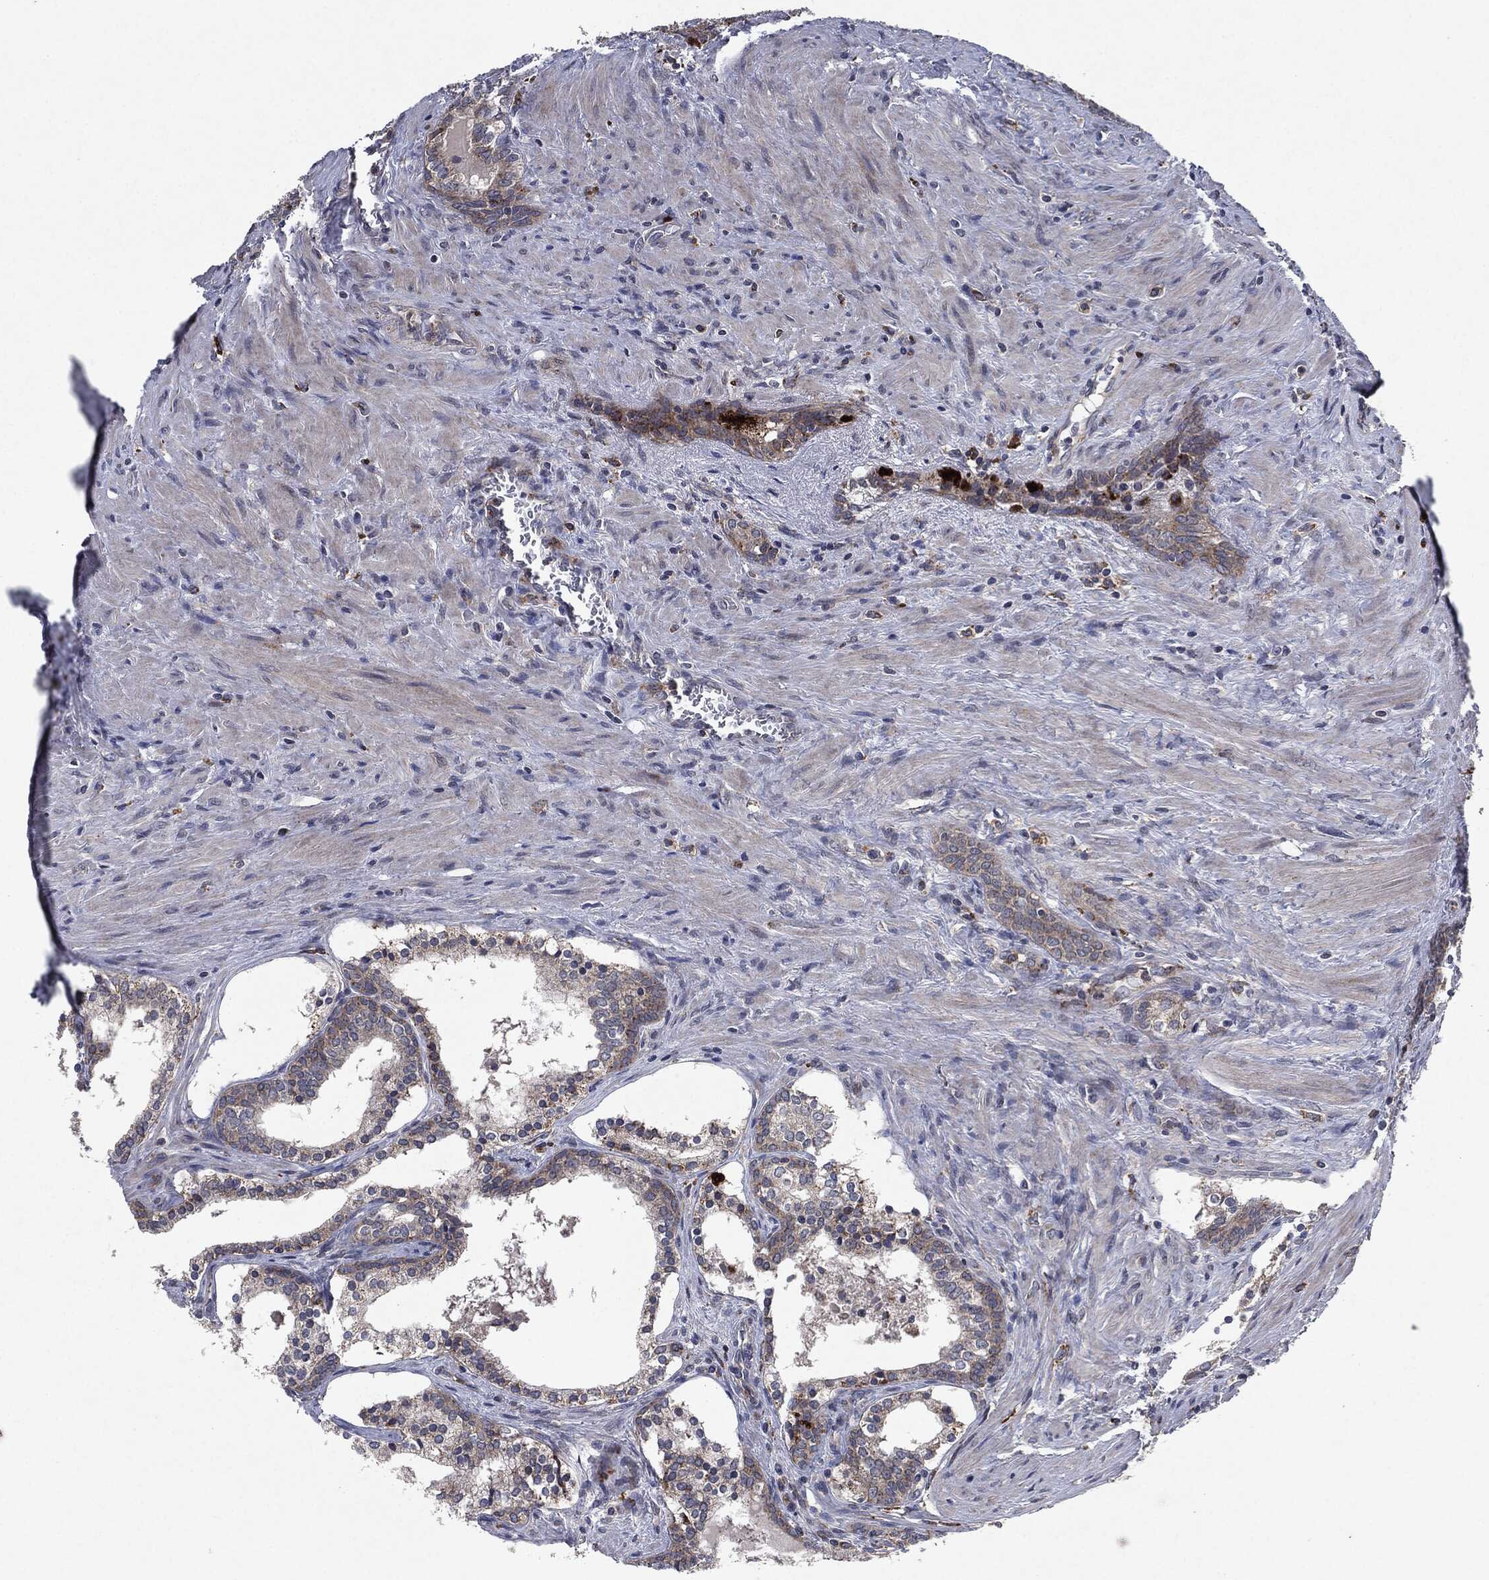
{"staining": {"intensity": "moderate", "quantity": "25%-75%", "location": "cytoplasmic/membranous"}, "tissue": "prostate cancer", "cell_type": "Tumor cells", "image_type": "cancer", "snomed": [{"axis": "morphology", "description": "Adenocarcinoma, NOS"}, {"axis": "morphology", "description": "Adenocarcinoma, High grade"}, {"axis": "topography", "description": "Prostate"}], "caption": "High-grade adenocarcinoma (prostate) stained with a protein marker shows moderate staining in tumor cells.", "gene": "SLC31A2", "patient": {"sex": "male", "age": 61}}